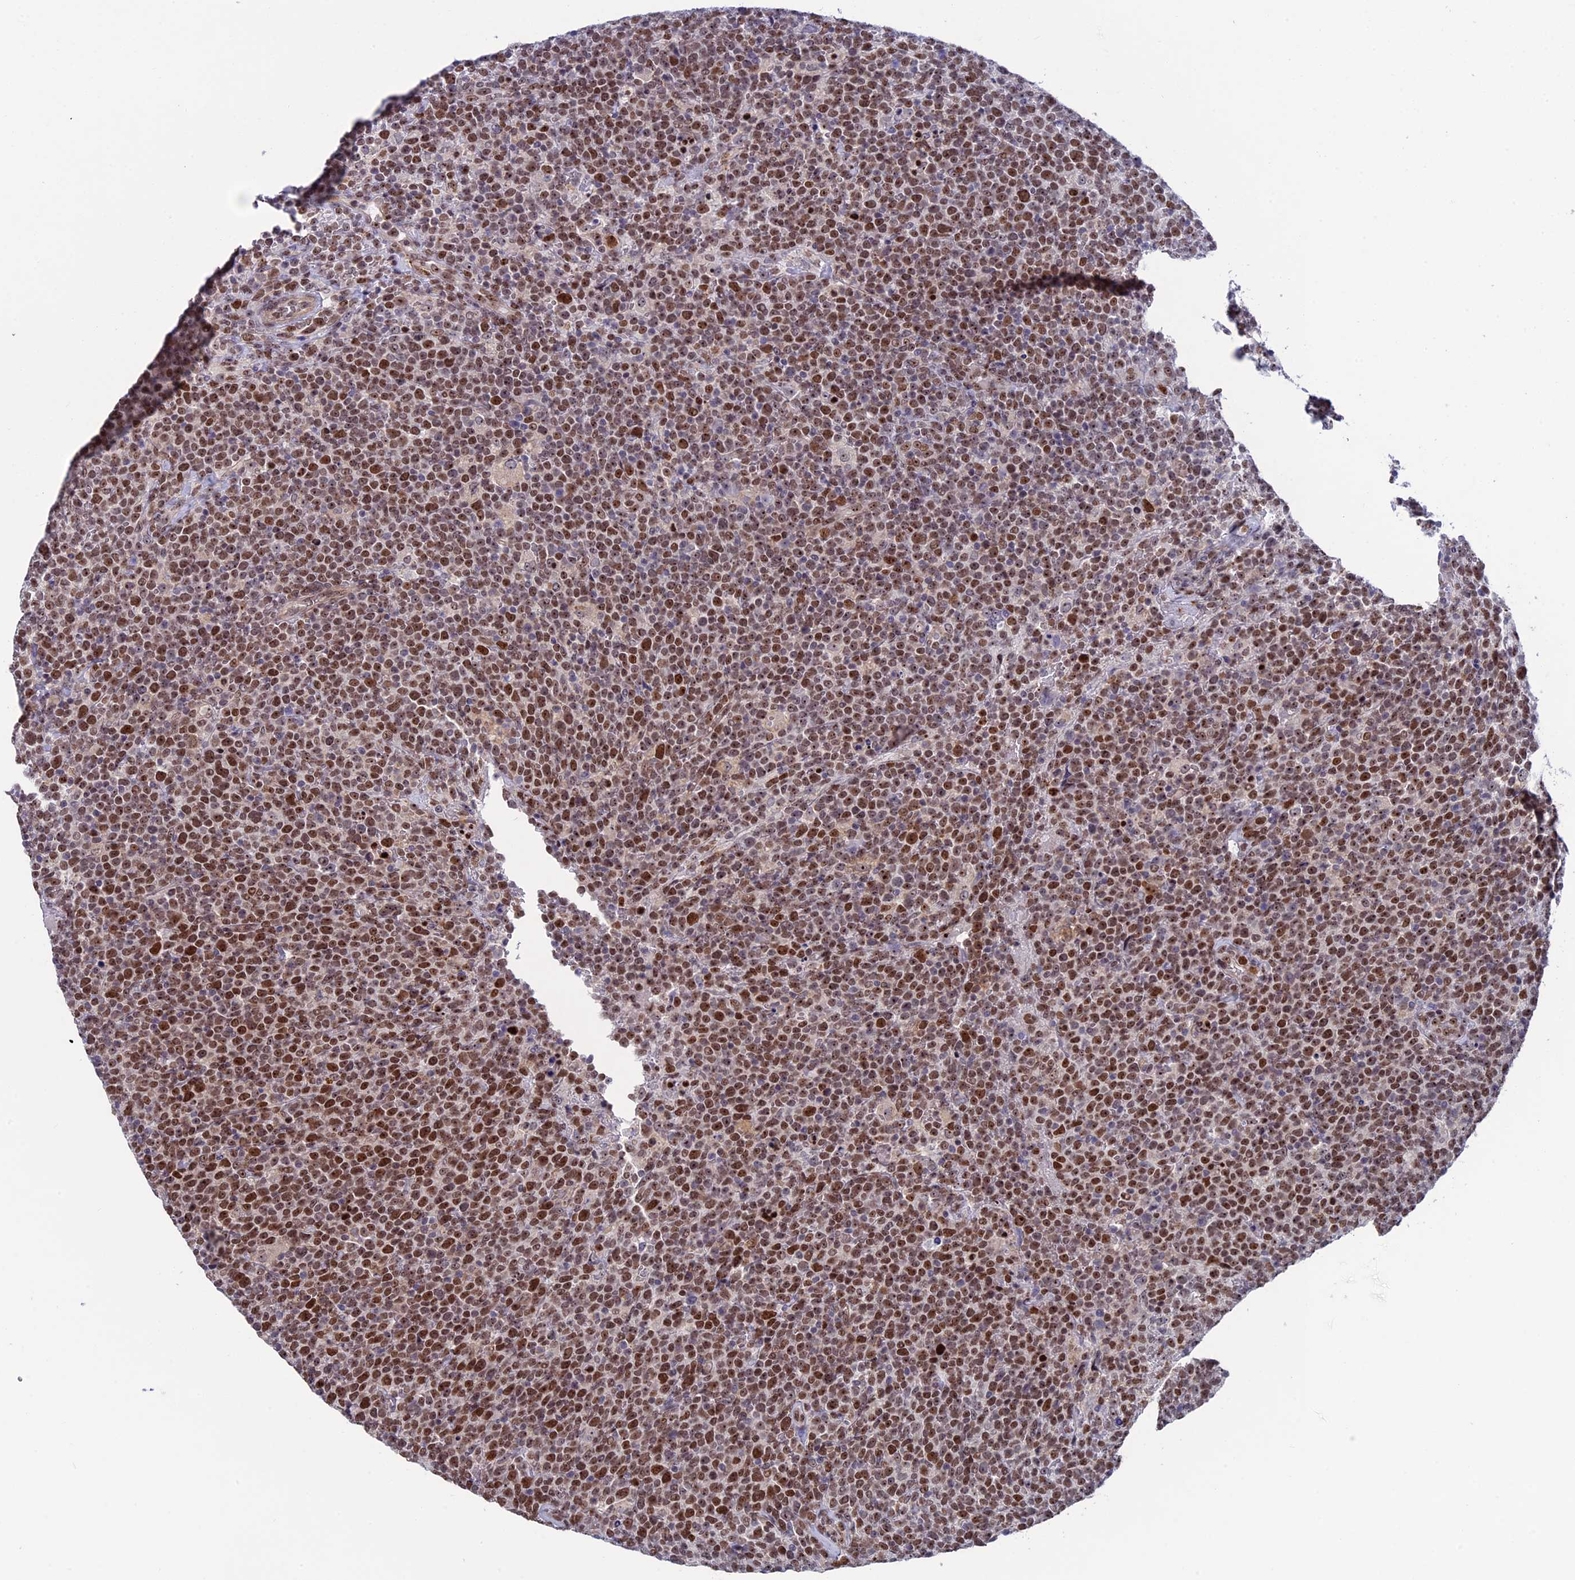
{"staining": {"intensity": "moderate", "quantity": ">75%", "location": "nuclear"}, "tissue": "lymphoma", "cell_type": "Tumor cells", "image_type": "cancer", "snomed": [{"axis": "morphology", "description": "Malignant lymphoma, non-Hodgkin's type, High grade"}, {"axis": "topography", "description": "Lymph node"}], "caption": "Immunohistochemical staining of lymphoma reveals medium levels of moderate nuclear expression in about >75% of tumor cells.", "gene": "CCDC86", "patient": {"sex": "male", "age": 61}}